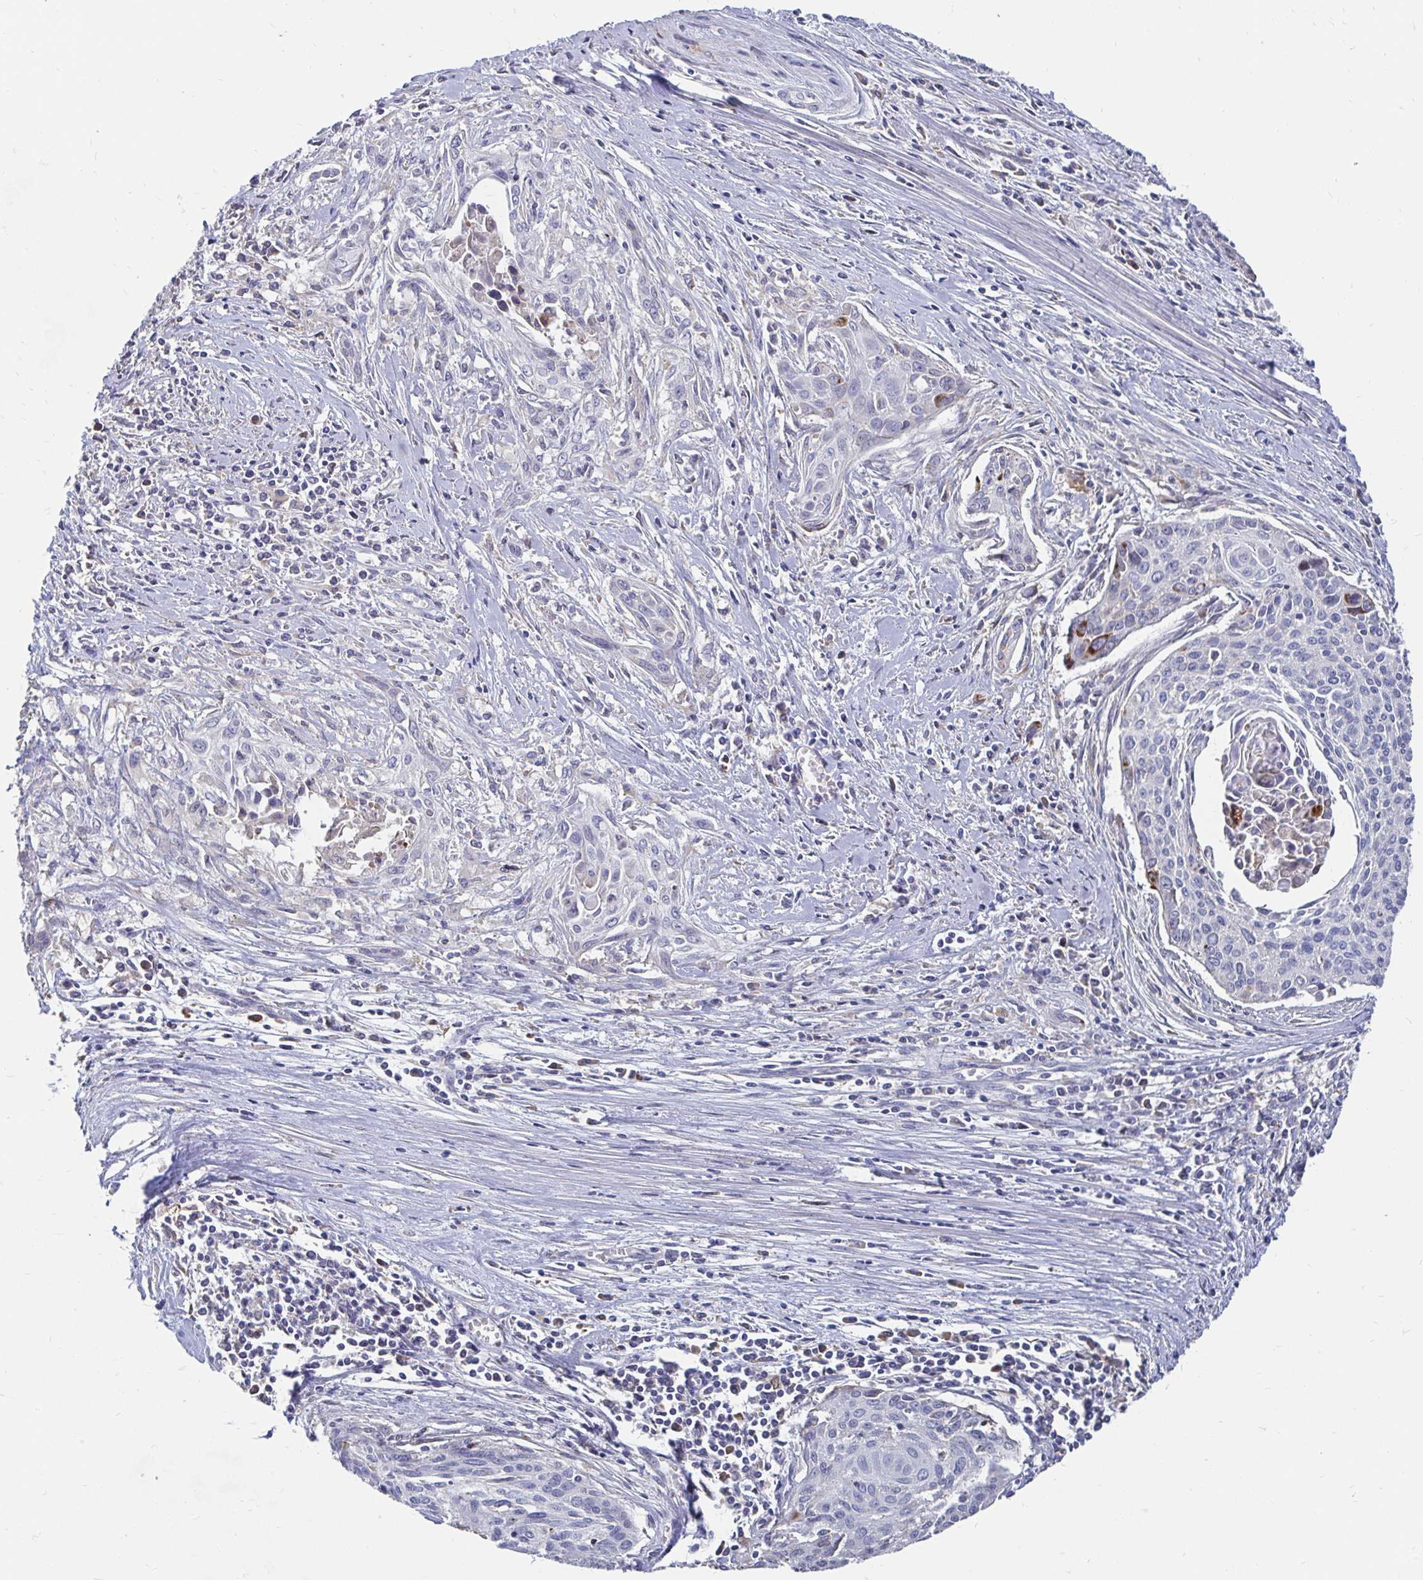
{"staining": {"intensity": "strong", "quantity": "<25%", "location": "cytoplasmic/membranous"}, "tissue": "cervical cancer", "cell_type": "Tumor cells", "image_type": "cancer", "snomed": [{"axis": "morphology", "description": "Squamous cell carcinoma, NOS"}, {"axis": "topography", "description": "Cervix"}], "caption": "Immunohistochemical staining of cervical cancer exhibits medium levels of strong cytoplasmic/membranous staining in approximately <25% of tumor cells. Immunohistochemistry stains the protein of interest in brown and the nuclei are stained blue.", "gene": "CDKL1", "patient": {"sex": "female", "age": 55}}